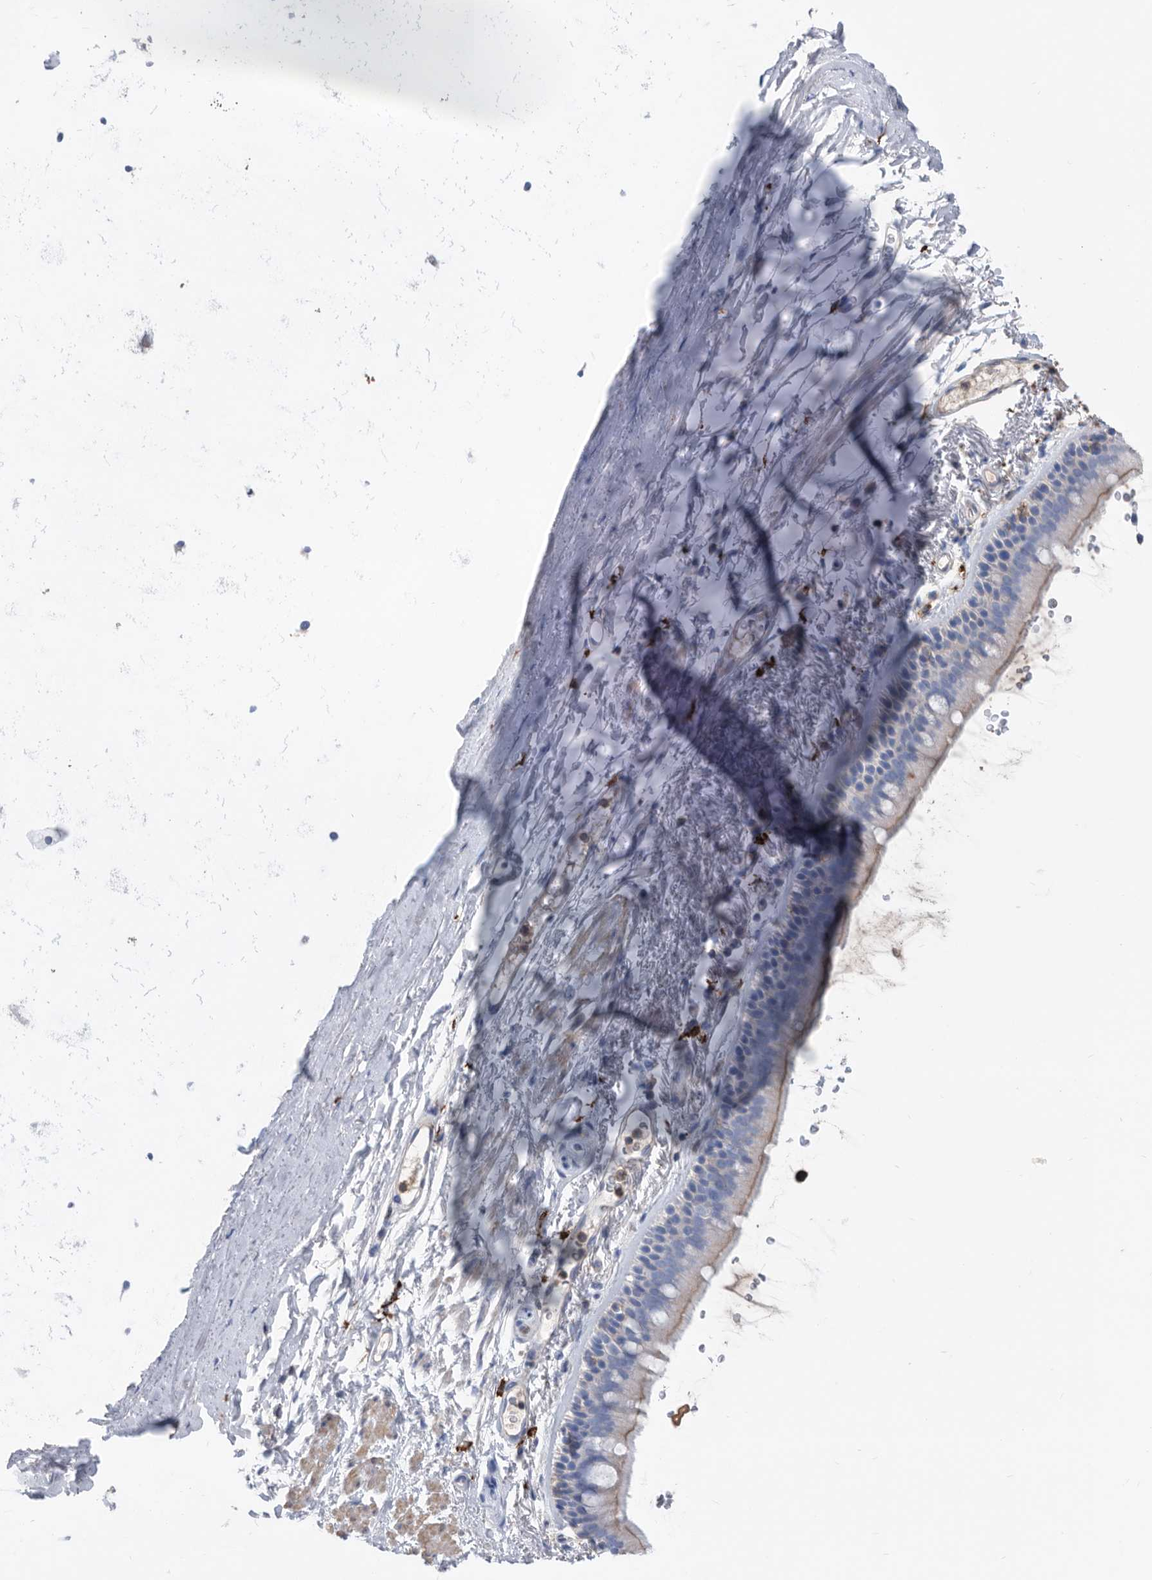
{"staining": {"intensity": "weak", "quantity": "<25%", "location": "cytoplasmic/membranous"}, "tissue": "bronchus", "cell_type": "Respiratory epithelial cells", "image_type": "normal", "snomed": [{"axis": "morphology", "description": "Normal tissue, NOS"}, {"axis": "topography", "description": "Lymph node"}, {"axis": "topography", "description": "Bronchus"}], "caption": "Protein analysis of benign bronchus displays no significant expression in respiratory epithelial cells. (Stains: DAB immunohistochemistry with hematoxylin counter stain, Microscopy: brightfield microscopy at high magnification).", "gene": "MS4A4A", "patient": {"sex": "female", "age": 70}}